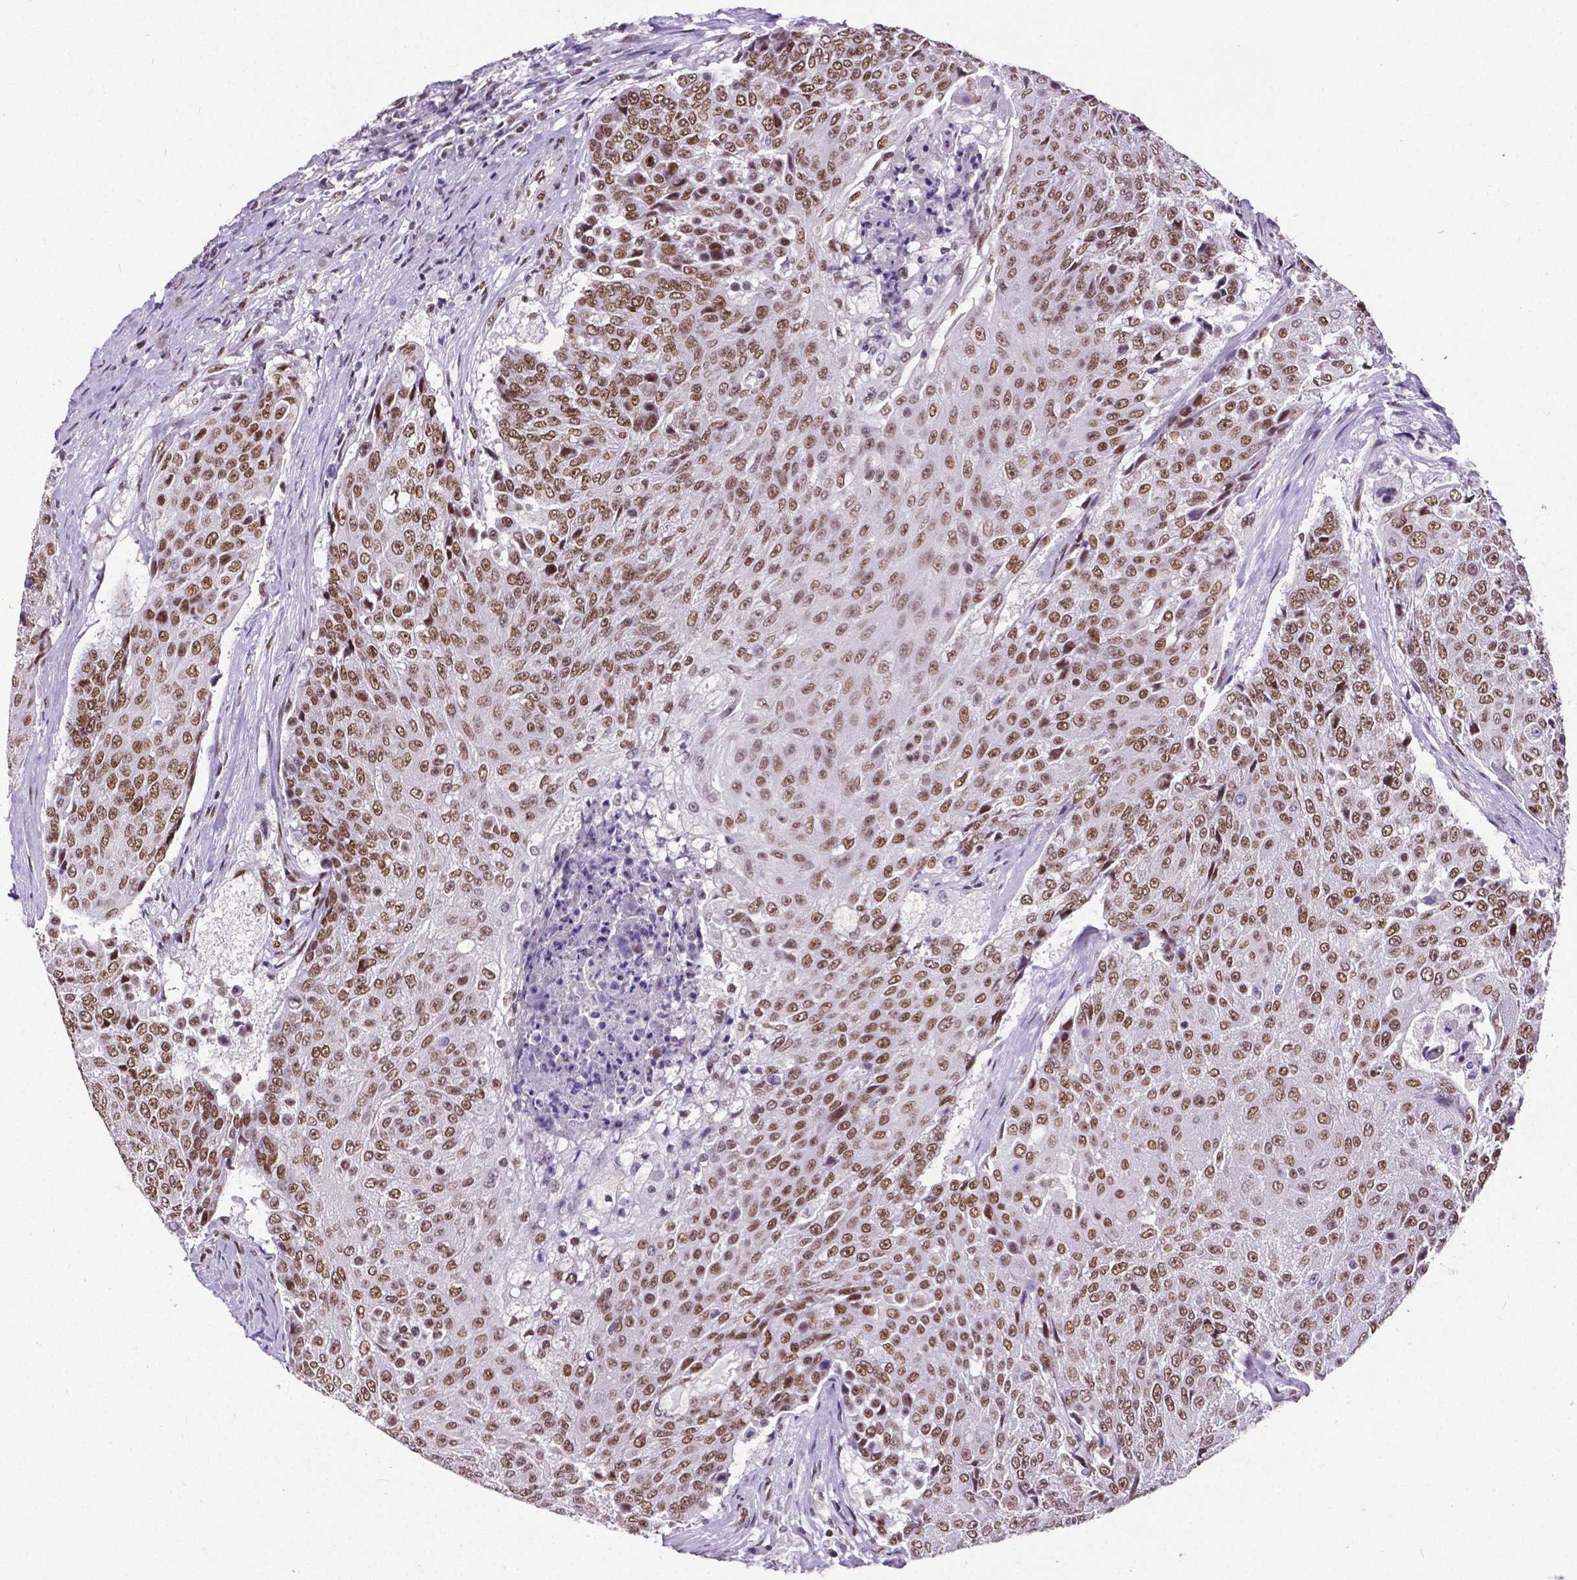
{"staining": {"intensity": "moderate", "quantity": ">75%", "location": "nuclear"}, "tissue": "urothelial cancer", "cell_type": "Tumor cells", "image_type": "cancer", "snomed": [{"axis": "morphology", "description": "Urothelial carcinoma, High grade"}, {"axis": "topography", "description": "Urinary bladder"}], "caption": "Urothelial carcinoma (high-grade) tissue shows moderate nuclear positivity in about >75% of tumor cells, visualized by immunohistochemistry.", "gene": "REST", "patient": {"sex": "female", "age": 63}}